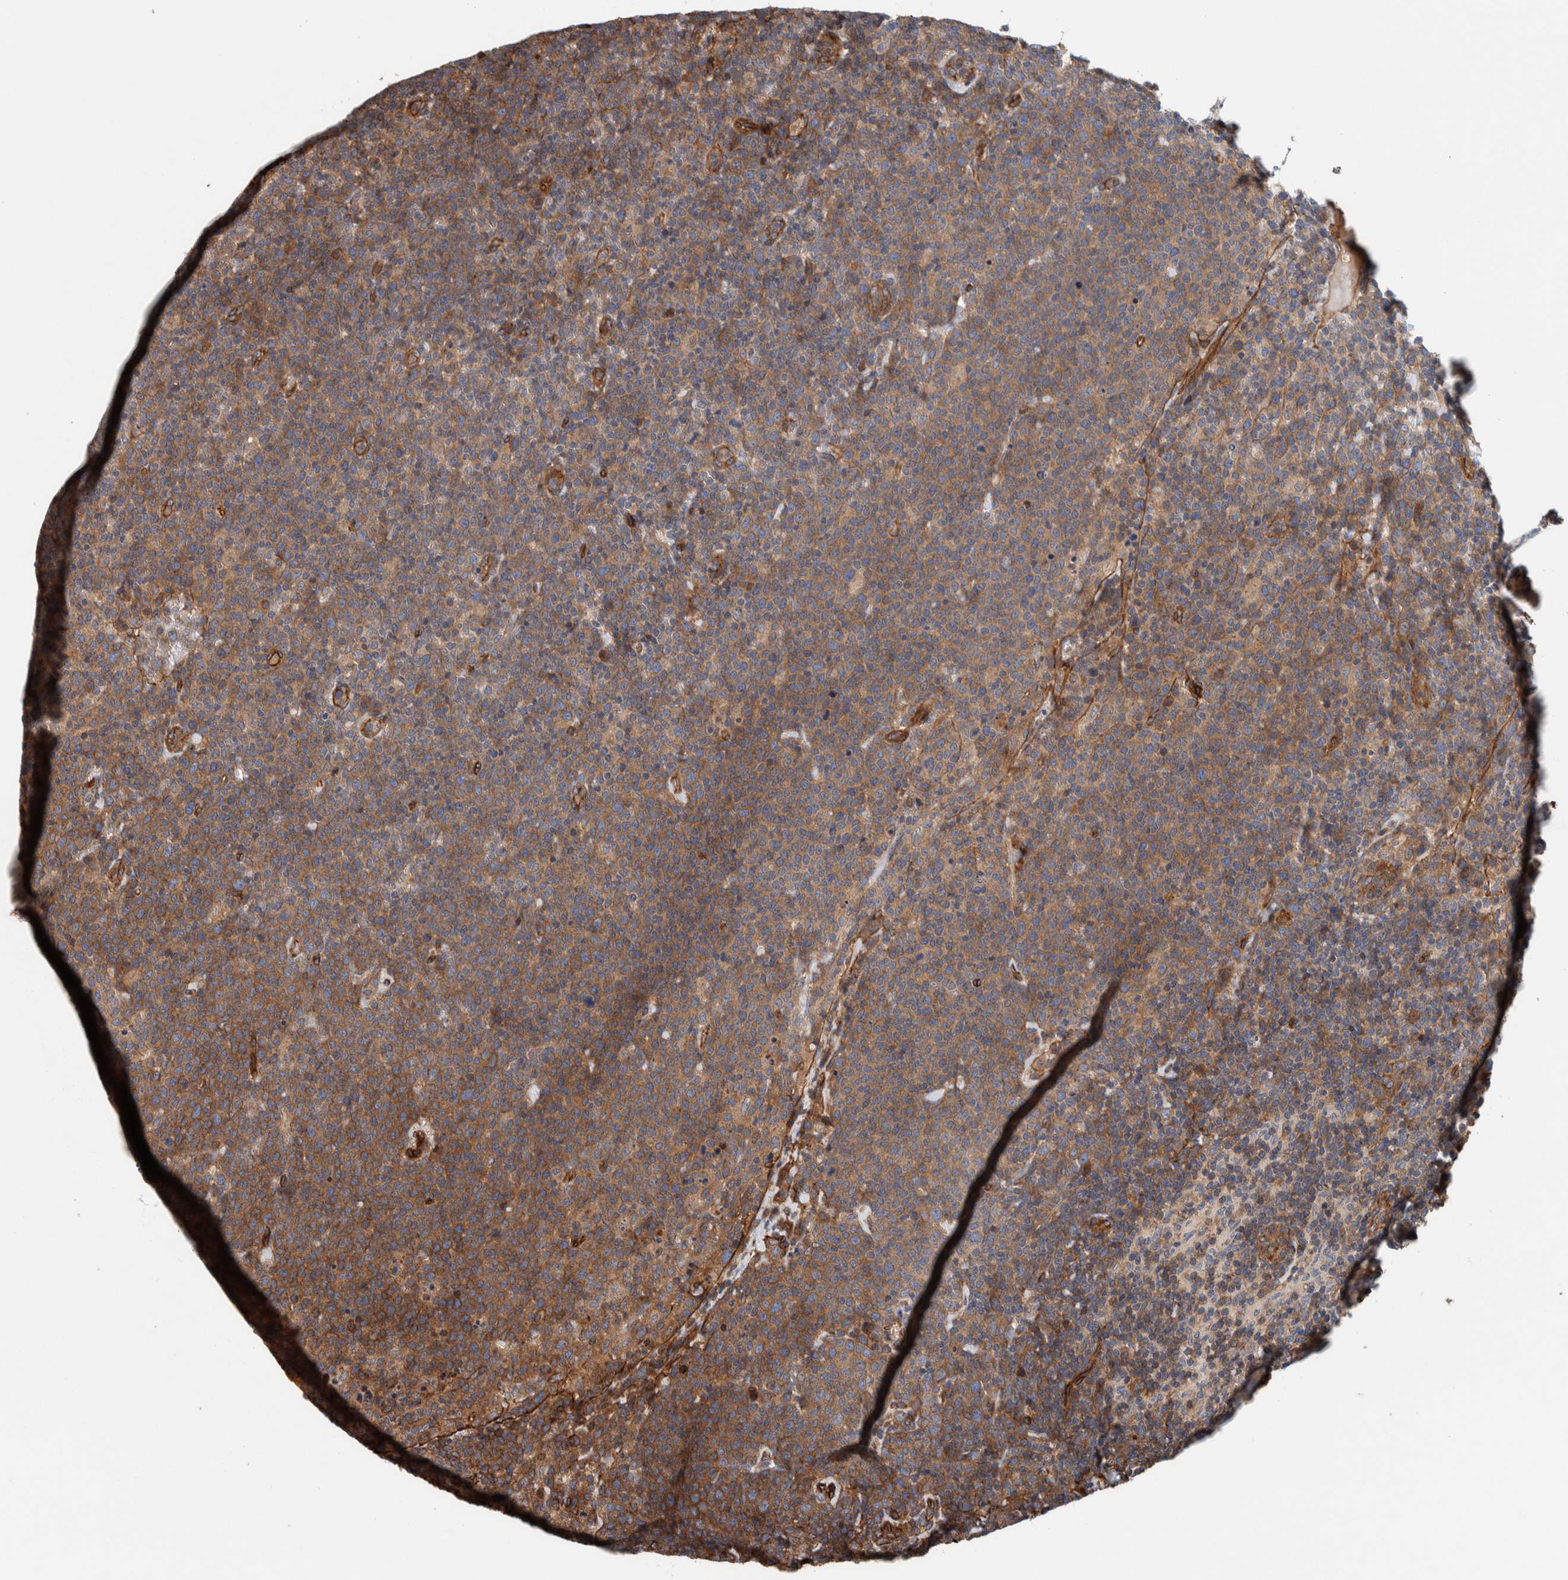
{"staining": {"intensity": "moderate", "quantity": ">75%", "location": "cytoplasmic/membranous"}, "tissue": "lymphoma", "cell_type": "Tumor cells", "image_type": "cancer", "snomed": [{"axis": "morphology", "description": "Malignant lymphoma, non-Hodgkin's type, High grade"}, {"axis": "topography", "description": "Lymph node"}], "caption": "Moderate cytoplasmic/membranous expression is present in about >75% of tumor cells in lymphoma. Nuclei are stained in blue.", "gene": "PKD1L1", "patient": {"sex": "male", "age": 61}}